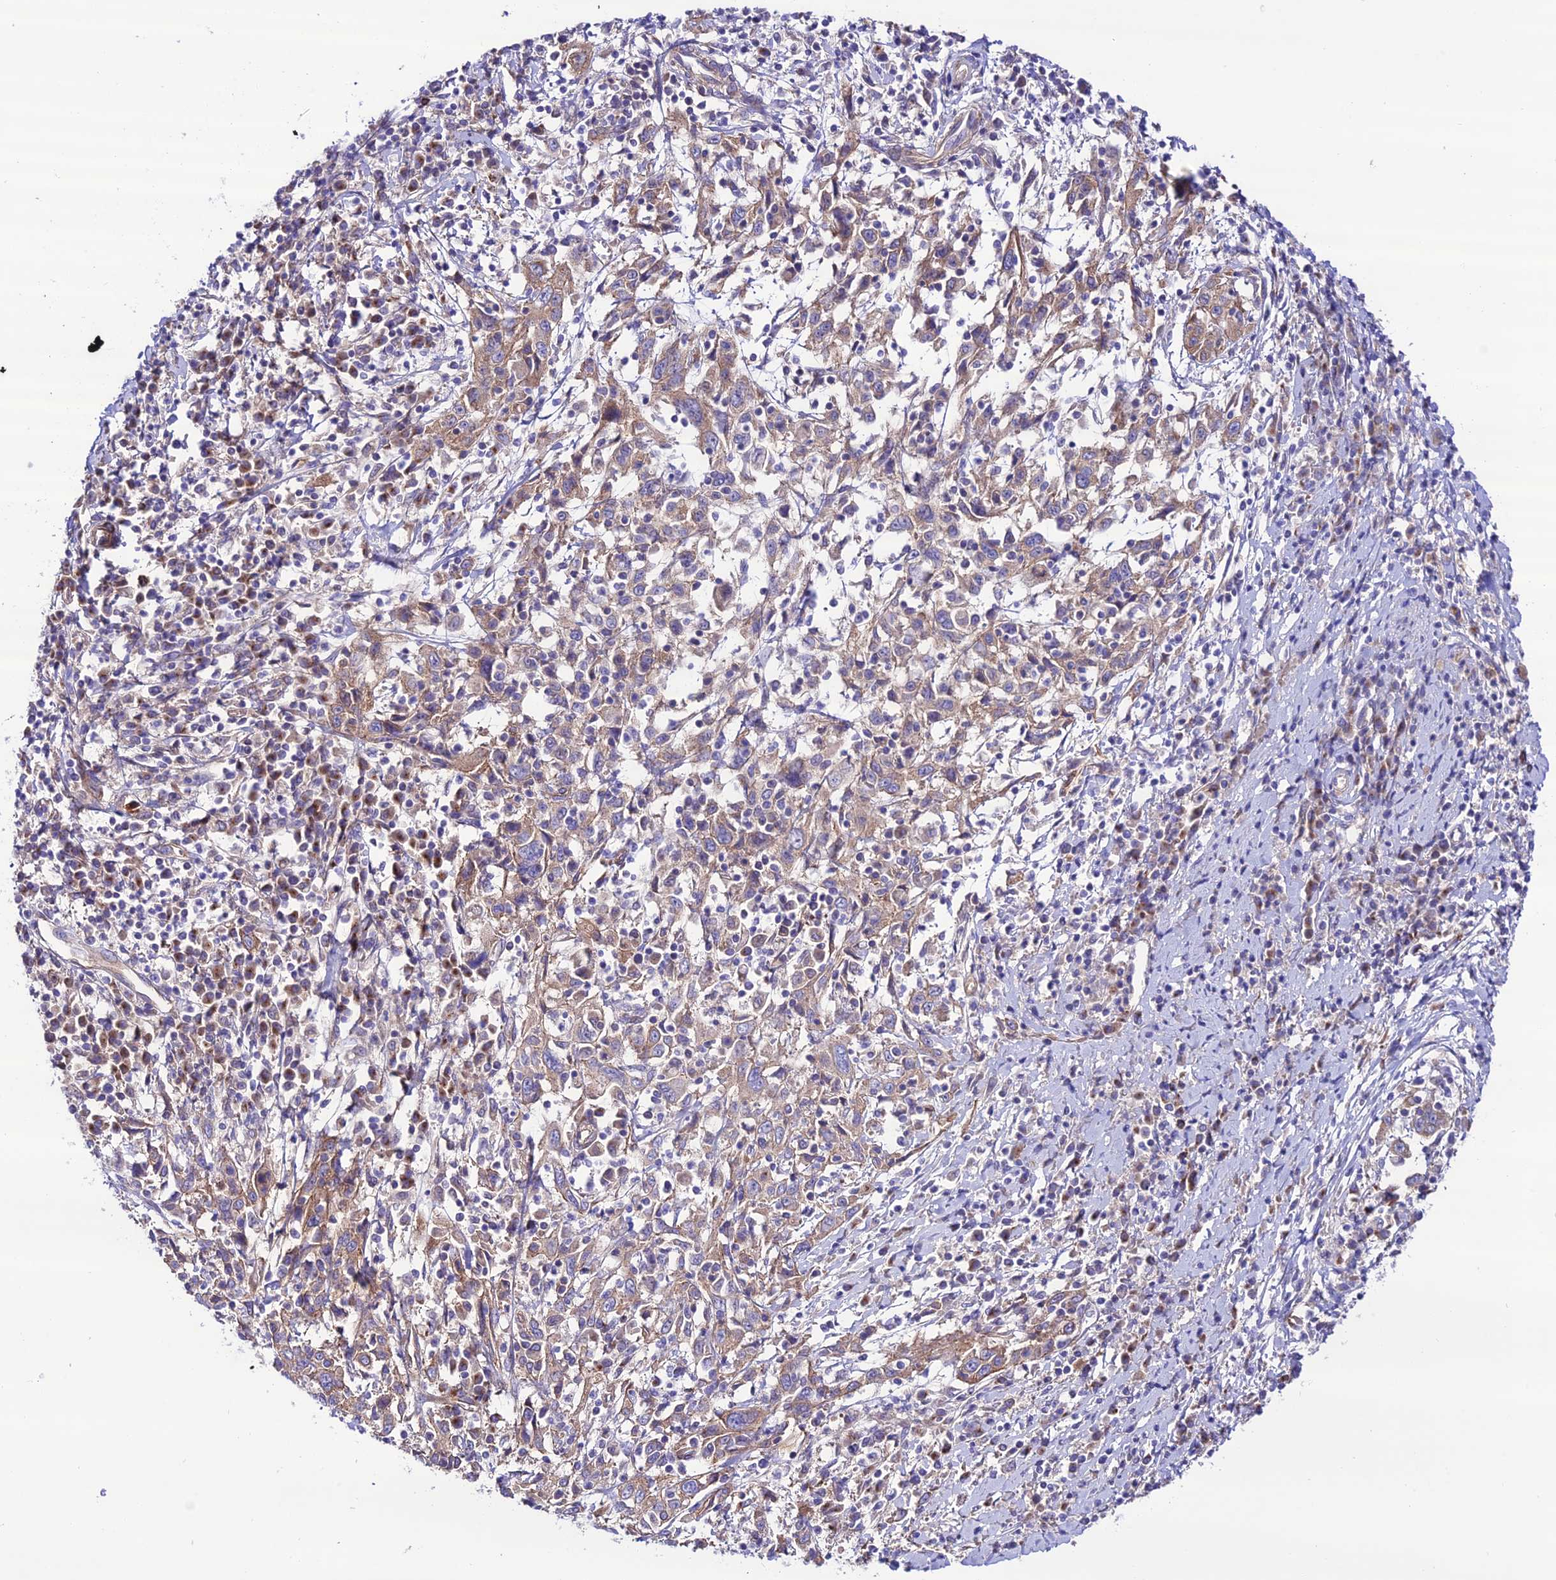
{"staining": {"intensity": "moderate", "quantity": "25%-75%", "location": "cytoplasmic/membranous"}, "tissue": "cervical cancer", "cell_type": "Tumor cells", "image_type": "cancer", "snomed": [{"axis": "morphology", "description": "Squamous cell carcinoma, NOS"}, {"axis": "topography", "description": "Cervix"}], "caption": "Cervical cancer (squamous cell carcinoma) stained with immunohistochemistry (IHC) displays moderate cytoplasmic/membranous staining in approximately 25%-75% of tumor cells.", "gene": "LACTB2", "patient": {"sex": "female", "age": 46}}